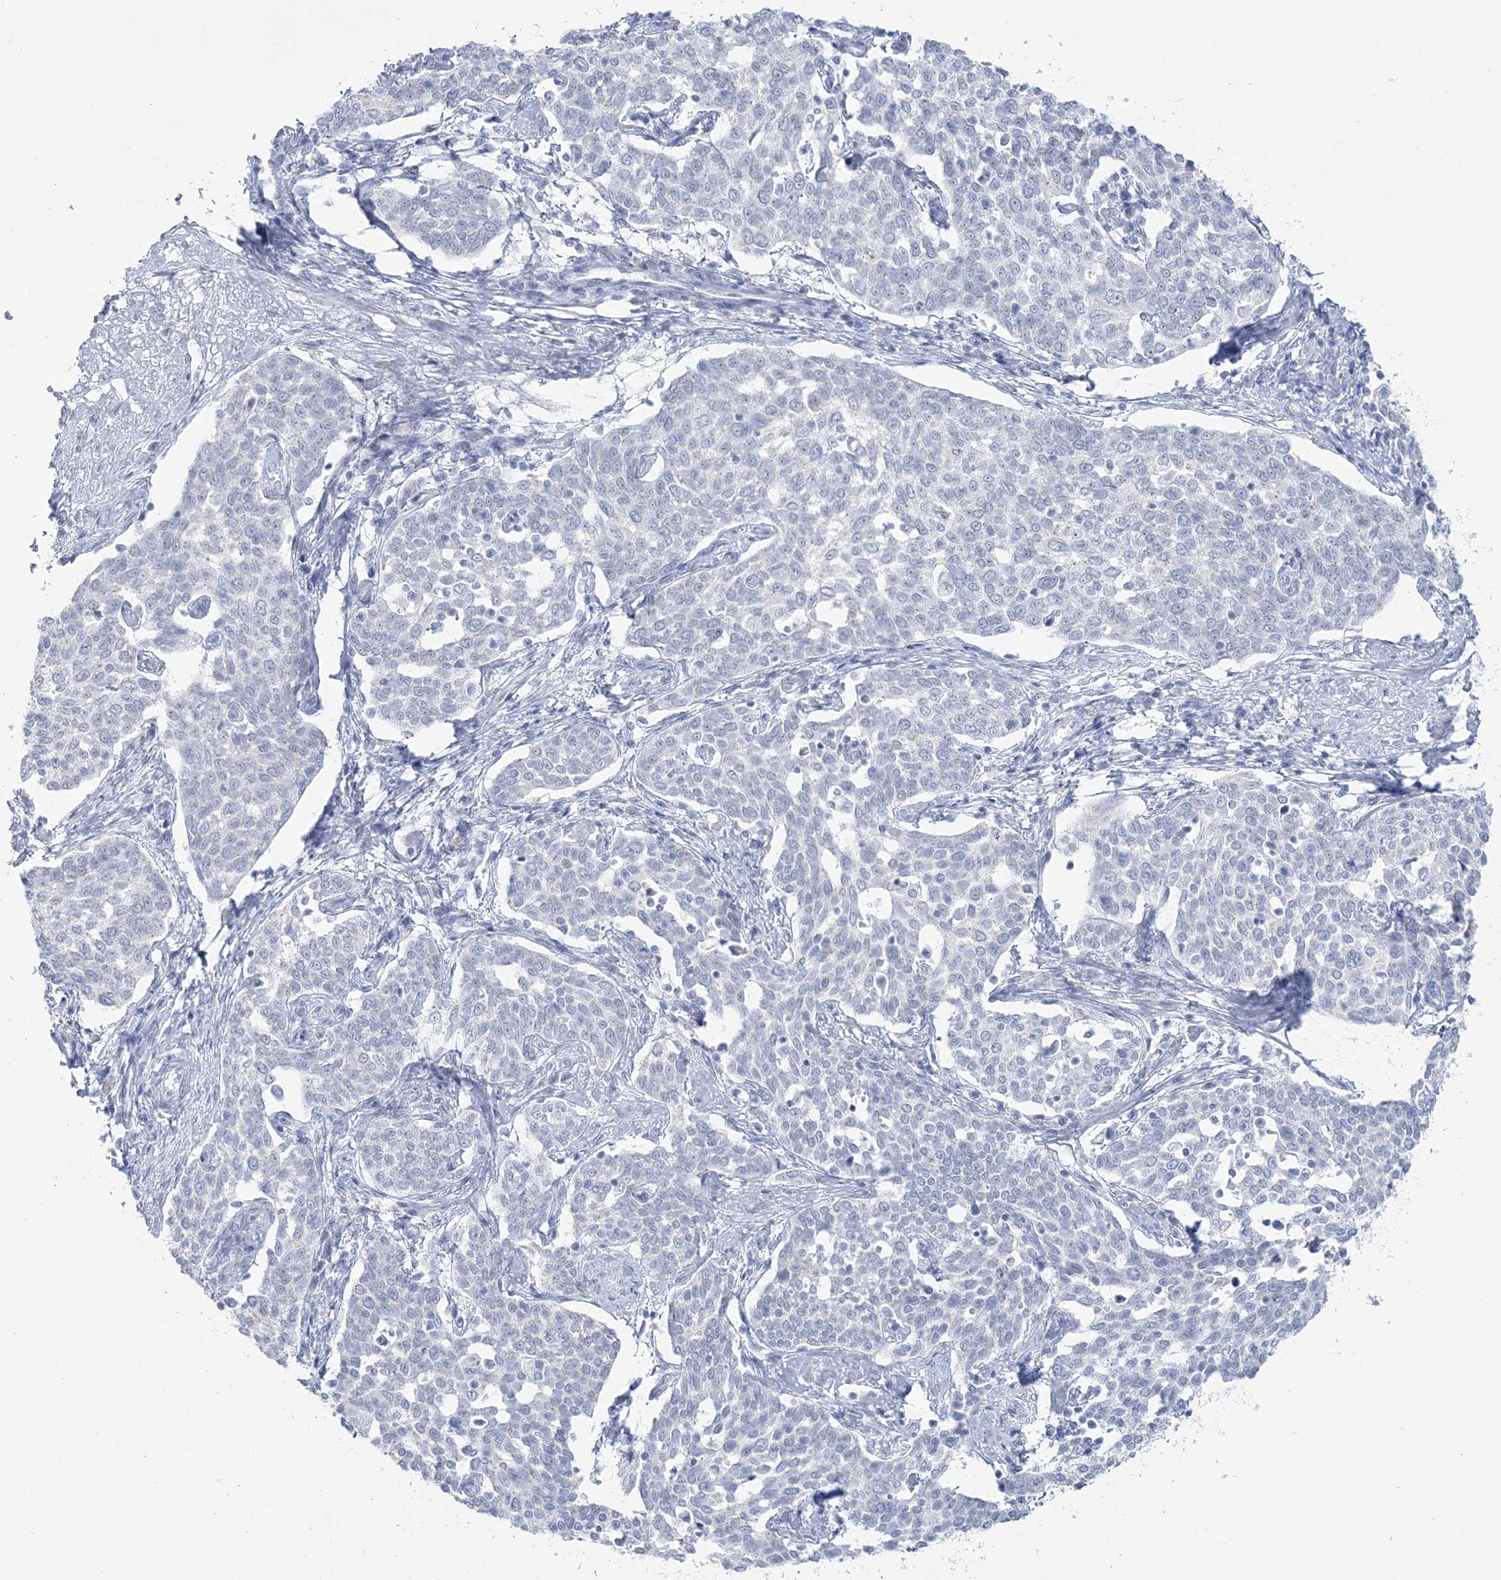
{"staining": {"intensity": "negative", "quantity": "none", "location": "none"}, "tissue": "cervical cancer", "cell_type": "Tumor cells", "image_type": "cancer", "snomed": [{"axis": "morphology", "description": "Squamous cell carcinoma, NOS"}, {"axis": "topography", "description": "Cervix"}], "caption": "DAB (3,3'-diaminobenzidine) immunohistochemical staining of human cervical cancer (squamous cell carcinoma) exhibits no significant expression in tumor cells.", "gene": "ZNF843", "patient": {"sex": "female", "age": 34}}